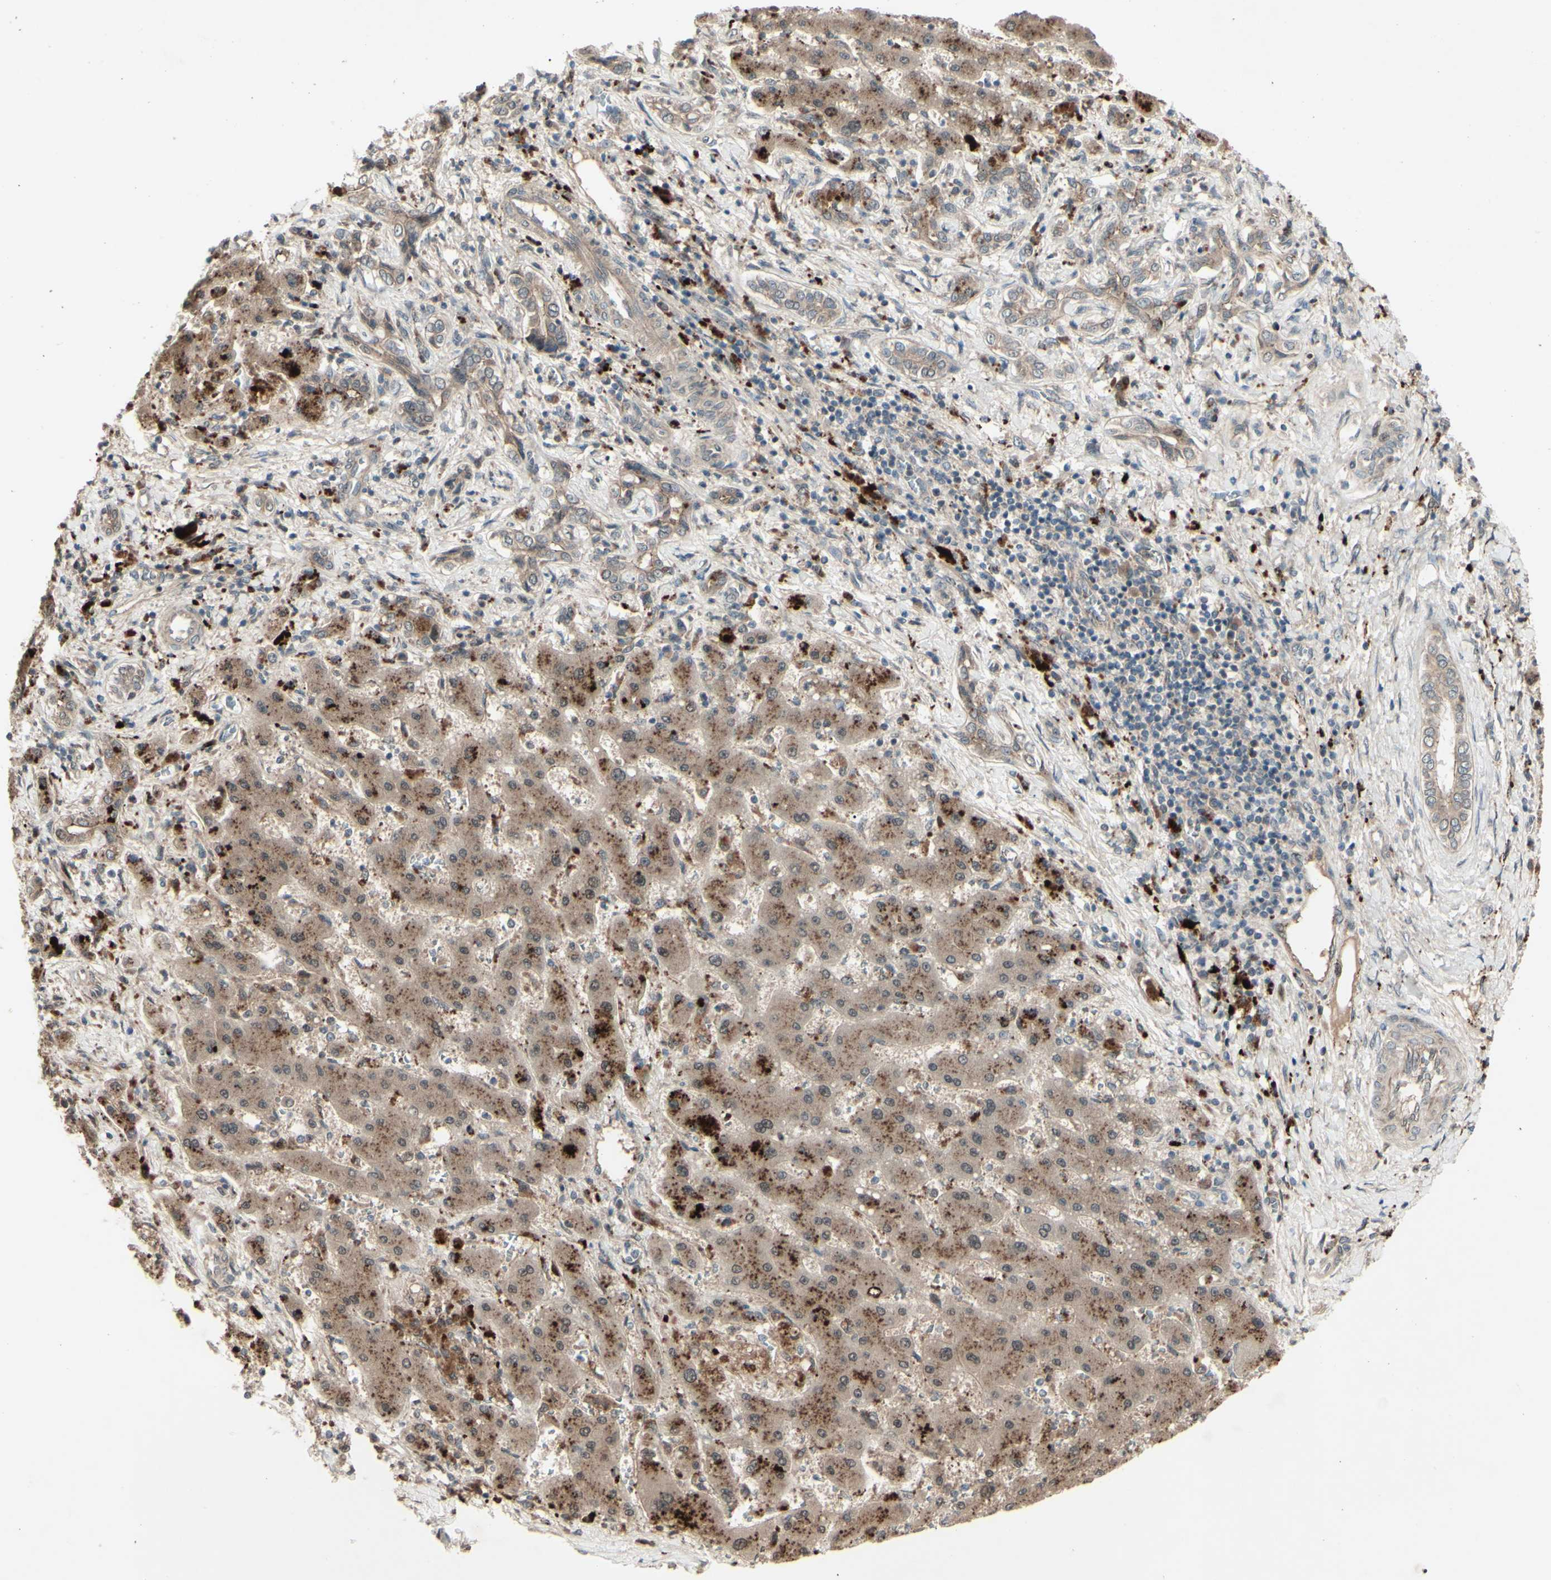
{"staining": {"intensity": "moderate", "quantity": ">75%", "location": "cytoplasmic/membranous"}, "tissue": "liver cancer", "cell_type": "Tumor cells", "image_type": "cancer", "snomed": [{"axis": "morphology", "description": "Cholangiocarcinoma"}, {"axis": "topography", "description": "Liver"}], "caption": "A medium amount of moderate cytoplasmic/membranous expression is present in about >75% of tumor cells in liver cancer tissue. Immunohistochemistry stains the protein of interest in brown and the nuclei are stained blue.", "gene": "MLF2", "patient": {"sex": "male", "age": 50}}